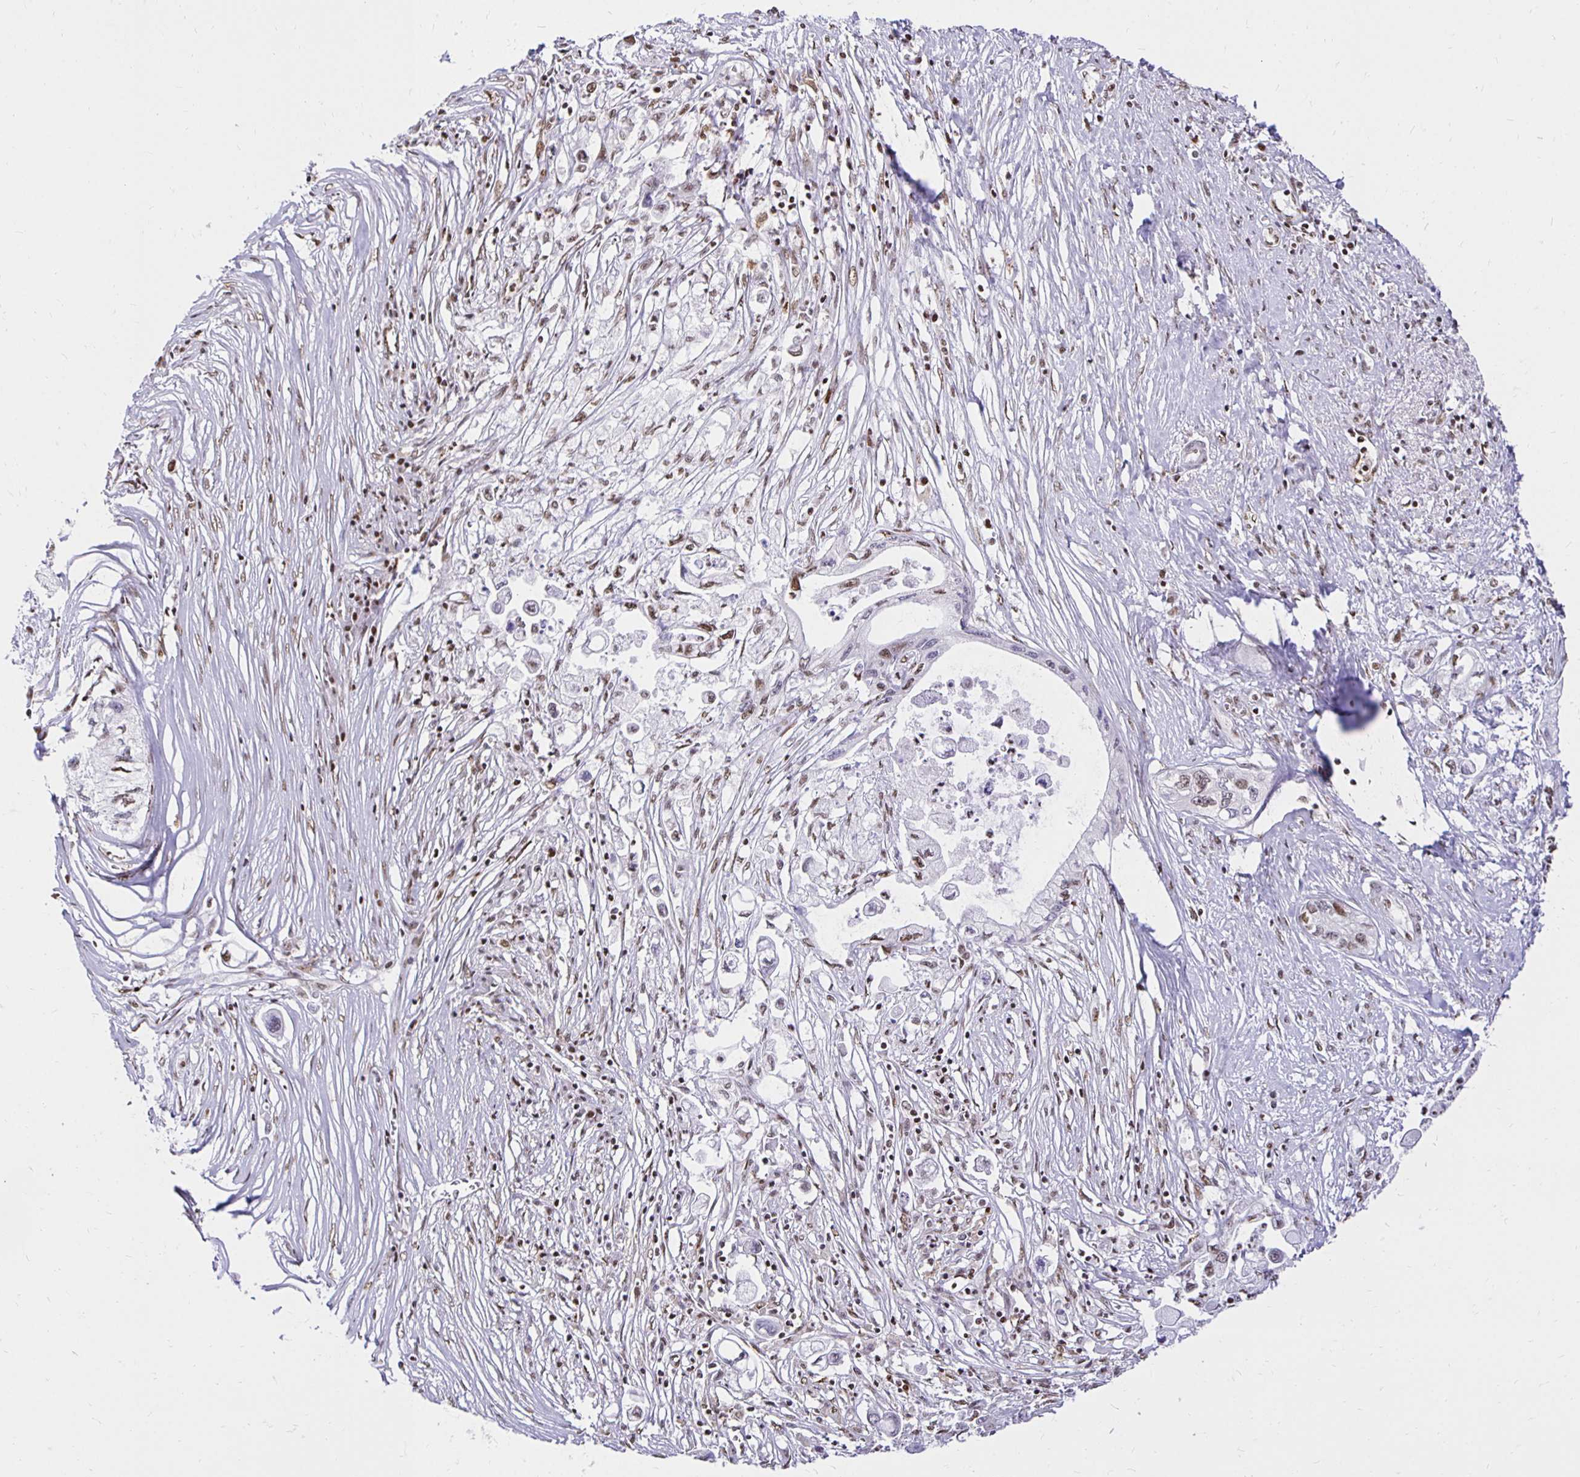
{"staining": {"intensity": "moderate", "quantity": "25%-75%", "location": "nuclear"}, "tissue": "pancreatic cancer", "cell_type": "Tumor cells", "image_type": "cancer", "snomed": [{"axis": "morphology", "description": "Adenocarcinoma, NOS"}, {"axis": "topography", "description": "Pancreas"}], "caption": "This image reveals immunohistochemistry staining of adenocarcinoma (pancreatic), with medium moderate nuclear positivity in about 25%-75% of tumor cells.", "gene": "ZNF579", "patient": {"sex": "male", "age": 61}}